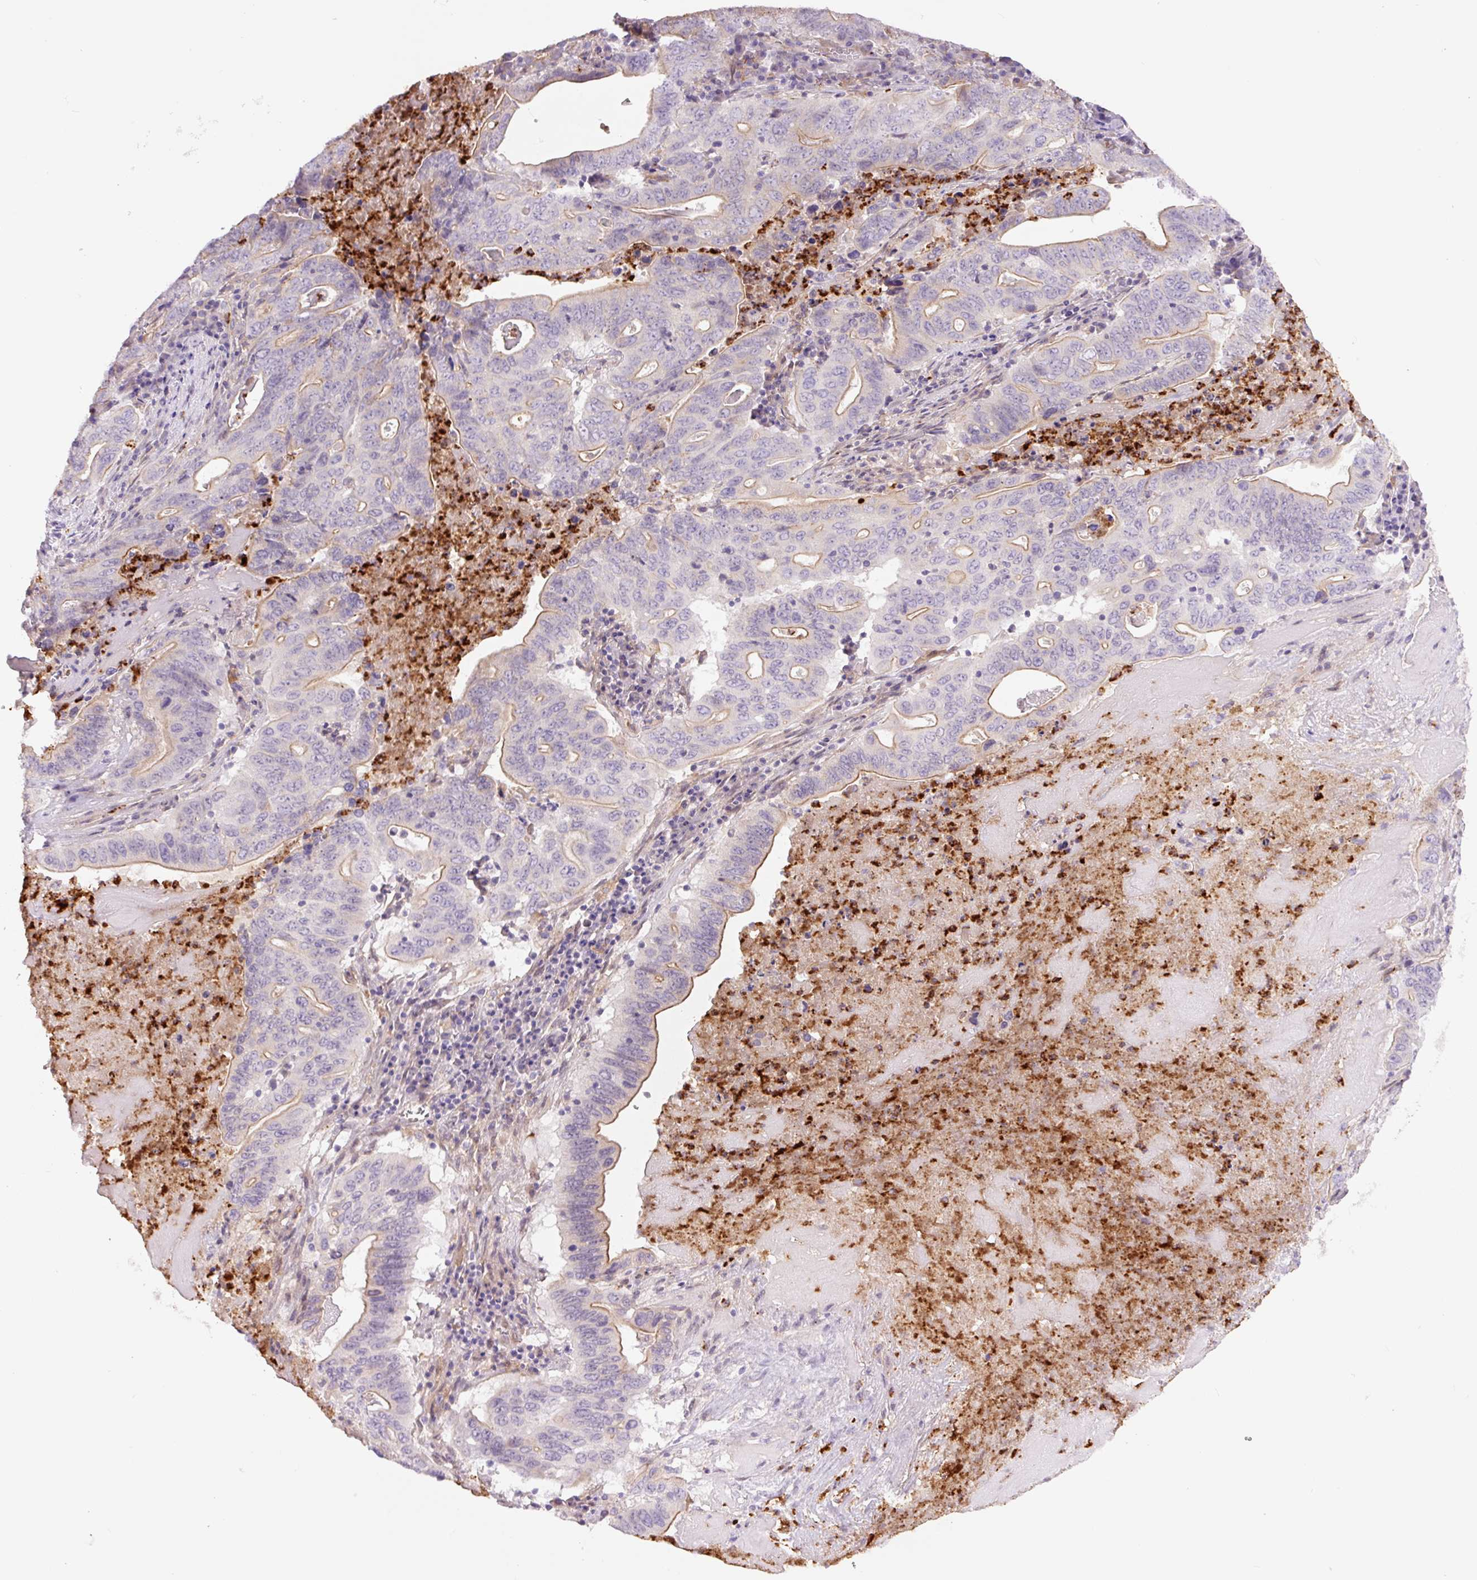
{"staining": {"intensity": "moderate", "quantity": "25%-75%", "location": "cytoplasmic/membranous"}, "tissue": "lung cancer", "cell_type": "Tumor cells", "image_type": "cancer", "snomed": [{"axis": "morphology", "description": "Adenocarcinoma, NOS"}, {"axis": "topography", "description": "Lung"}], "caption": "Protein staining exhibits moderate cytoplasmic/membranous staining in approximately 25%-75% of tumor cells in lung adenocarcinoma.", "gene": "SH2D6", "patient": {"sex": "female", "age": 60}}